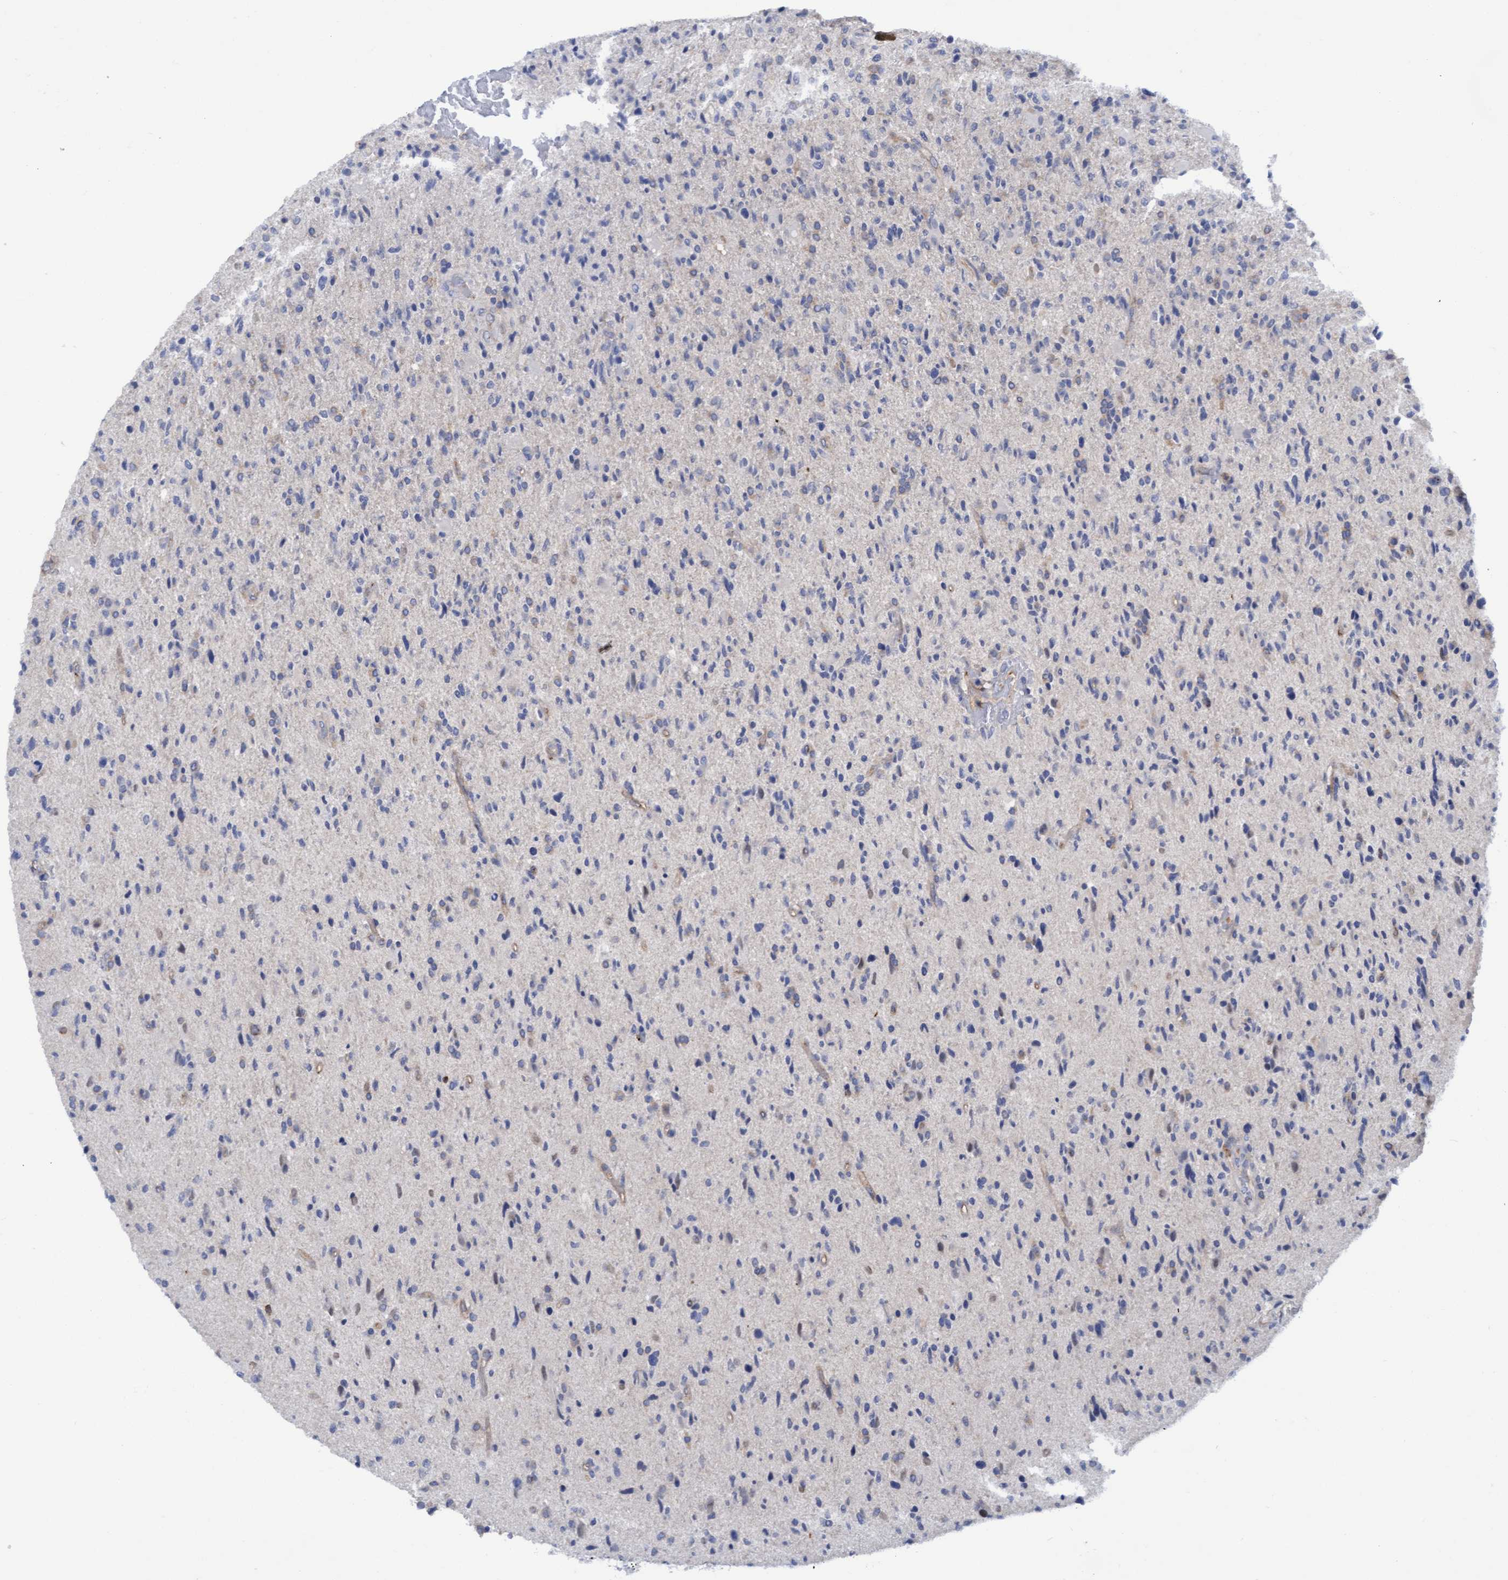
{"staining": {"intensity": "negative", "quantity": "none", "location": "none"}, "tissue": "glioma", "cell_type": "Tumor cells", "image_type": "cancer", "snomed": [{"axis": "morphology", "description": "Glioma, malignant, High grade"}, {"axis": "topography", "description": "Brain"}], "caption": "A high-resolution image shows immunohistochemistry staining of glioma, which shows no significant positivity in tumor cells. (Stains: DAB immunohistochemistry with hematoxylin counter stain, Microscopy: brightfield microscopy at high magnification).", "gene": "FNBP1", "patient": {"sex": "male", "age": 72}}